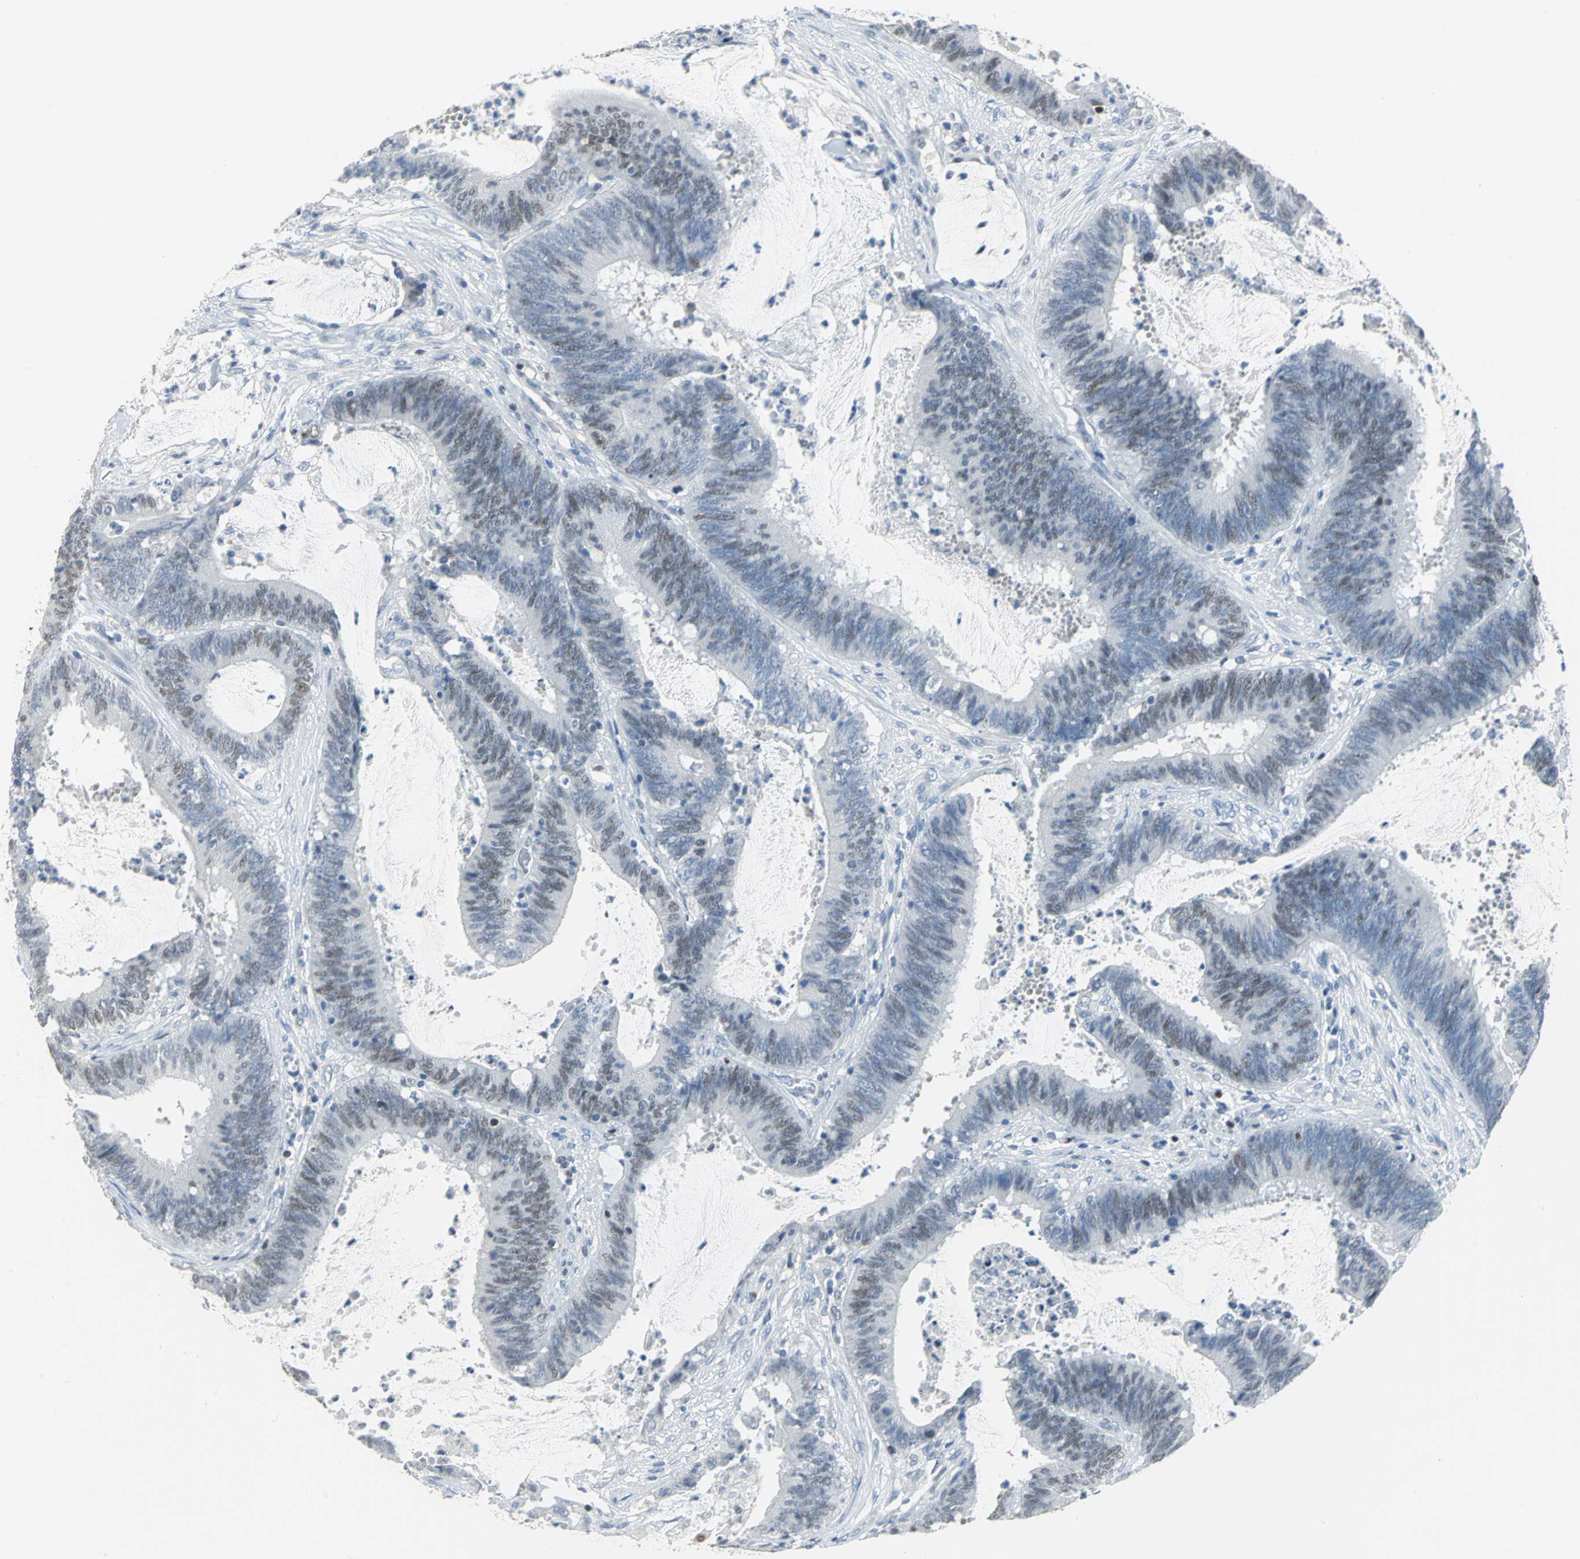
{"staining": {"intensity": "weak", "quantity": "25%-75%", "location": "nuclear"}, "tissue": "colorectal cancer", "cell_type": "Tumor cells", "image_type": "cancer", "snomed": [{"axis": "morphology", "description": "Adenocarcinoma, NOS"}, {"axis": "topography", "description": "Rectum"}], "caption": "The photomicrograph demonstrates staining of colorectal cancer (adenocarcinoma), revealing weak nuclear protein expression (brown color) within tumor cells.", "gene": "MCM3", "patient": {"sex": "female", "age": 66}}